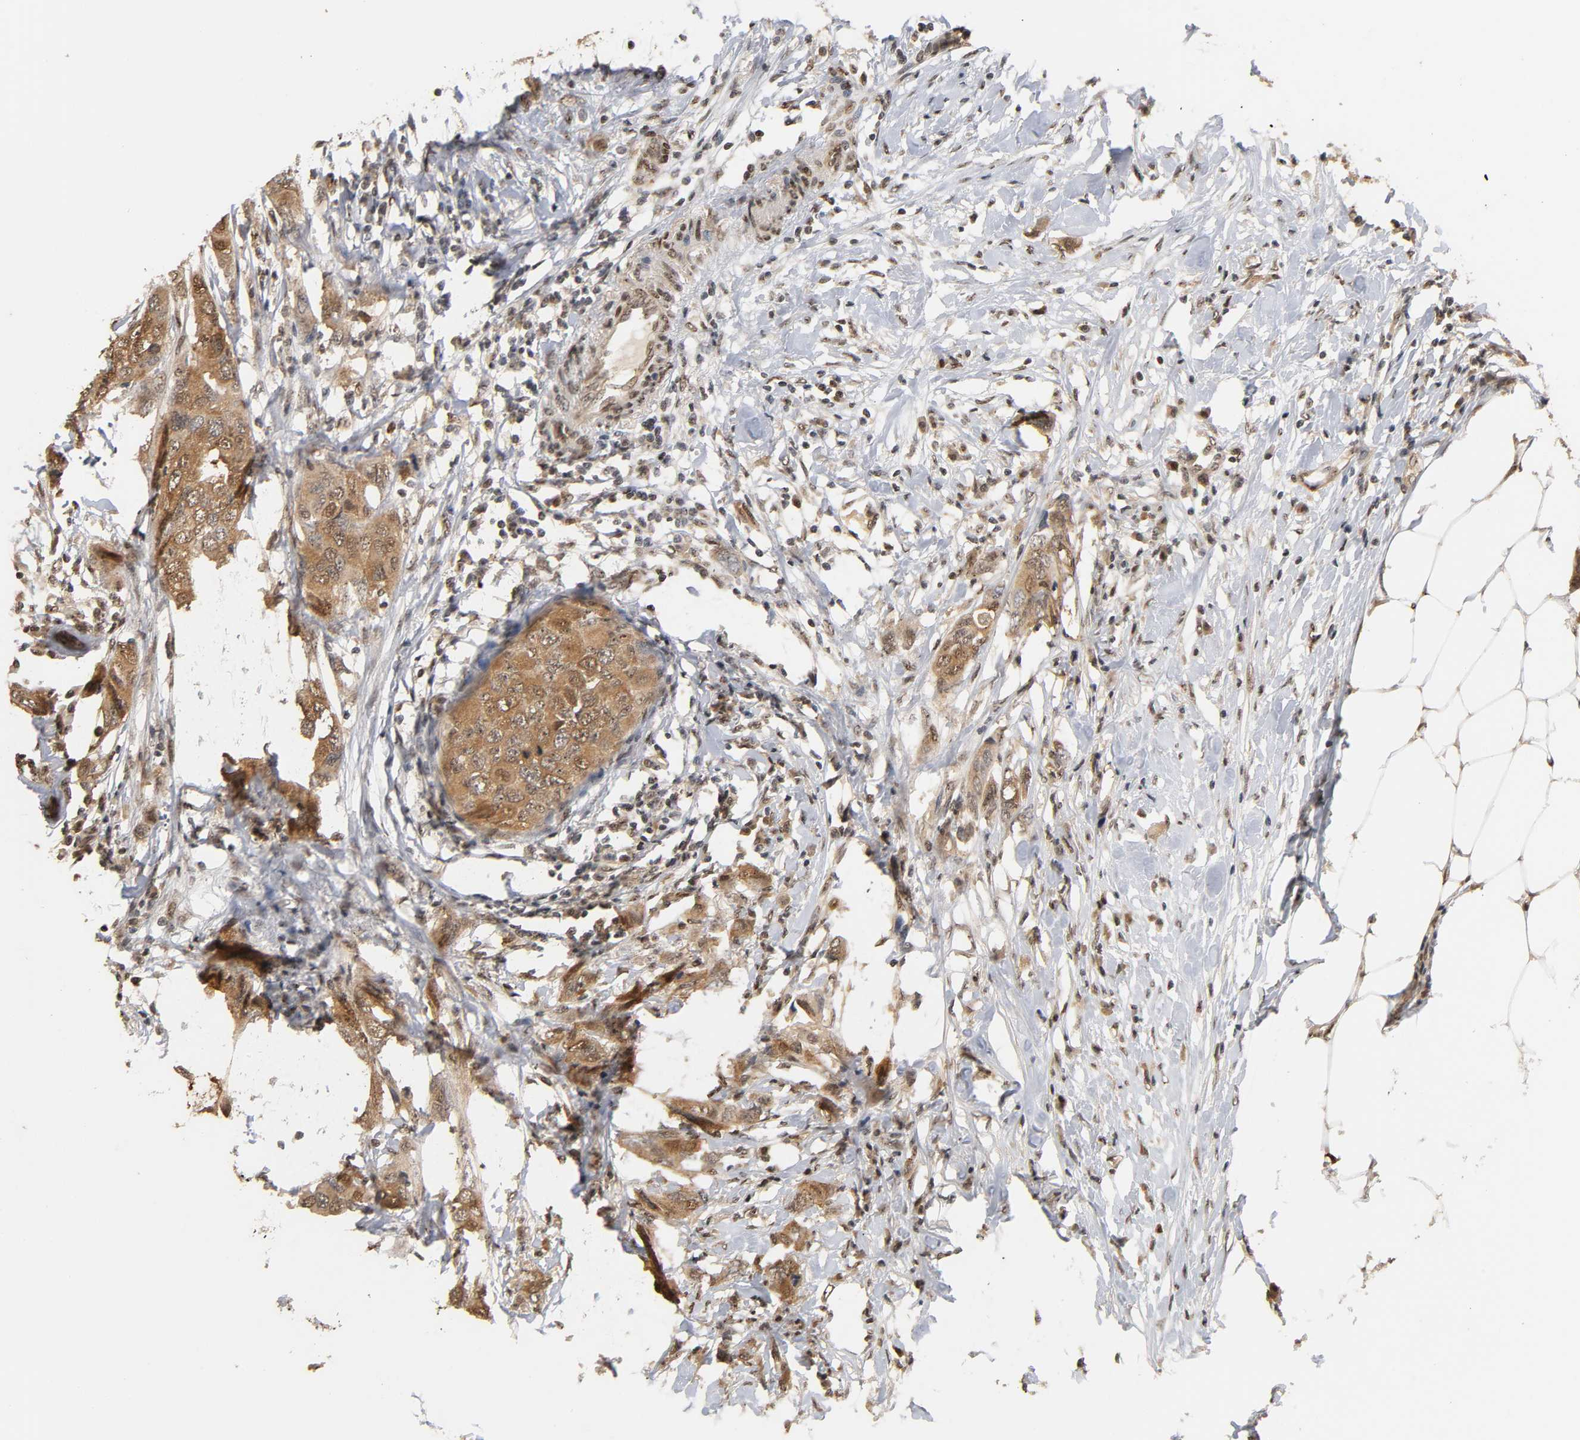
{"staining": {"intensity": "moderate", "quantity": ">75%", "location": "cytoplasmic/membranous,nuclear"}, "tissue": "breast cancer", "cell_type": "Tumor cells", "image_type": "cancer", "snomed": [{"axis": "morphology", "description": "Duct carcinoma"}, {"axis": "topography", "description": "Breast"}], "caption": "Human invasive ductal carcinoma (breast) stained for a protein (brown) shows moderate cytoplasmic/membranous and nuclear positive positivity in approximately >75% of tumor cells.", "gene": "UBC", "patient": {"sex": "female", "age": 50}}